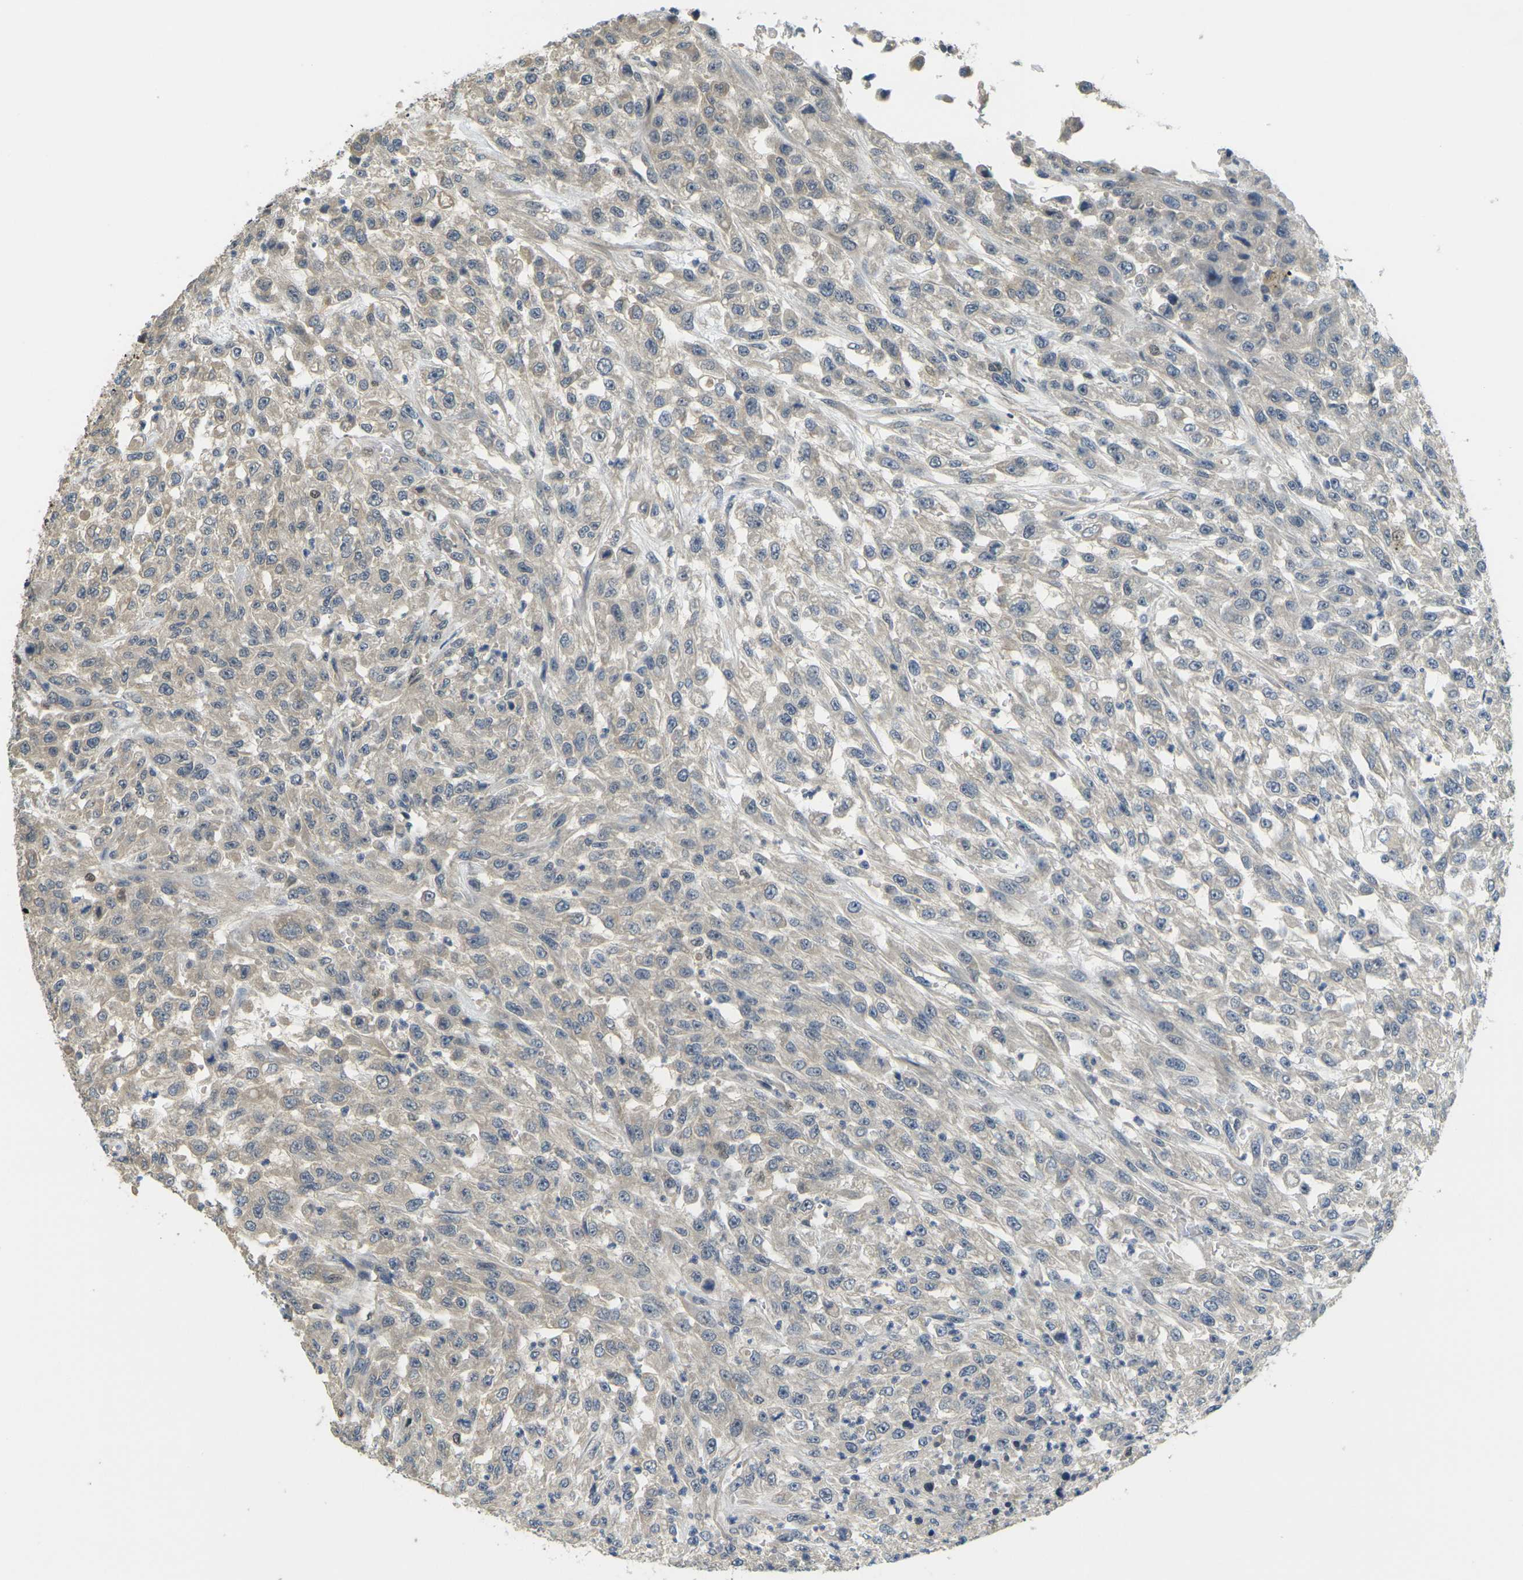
{"staining": {"intensity": "weak", "quantity": "<25%", "location": "cytoplasmic/membranous"}, "tissue": "urothelial cancer", "cell_type": "Tumor cells", "image_type": "cancer", "snomed": [{"axis": "morphology", "description": "Urothelial carcinoma, High grade"}, {"axis": "topography", "description": "Urinary bladder"}], "caption": "High power microscopy image of an immunohistochemistry micrograph of urothelial carcinoma (high-grade), revealing no significant expression in tumor cells.", "gene": "KLHL8", "patient": {"sex": "male", "age": 46}}